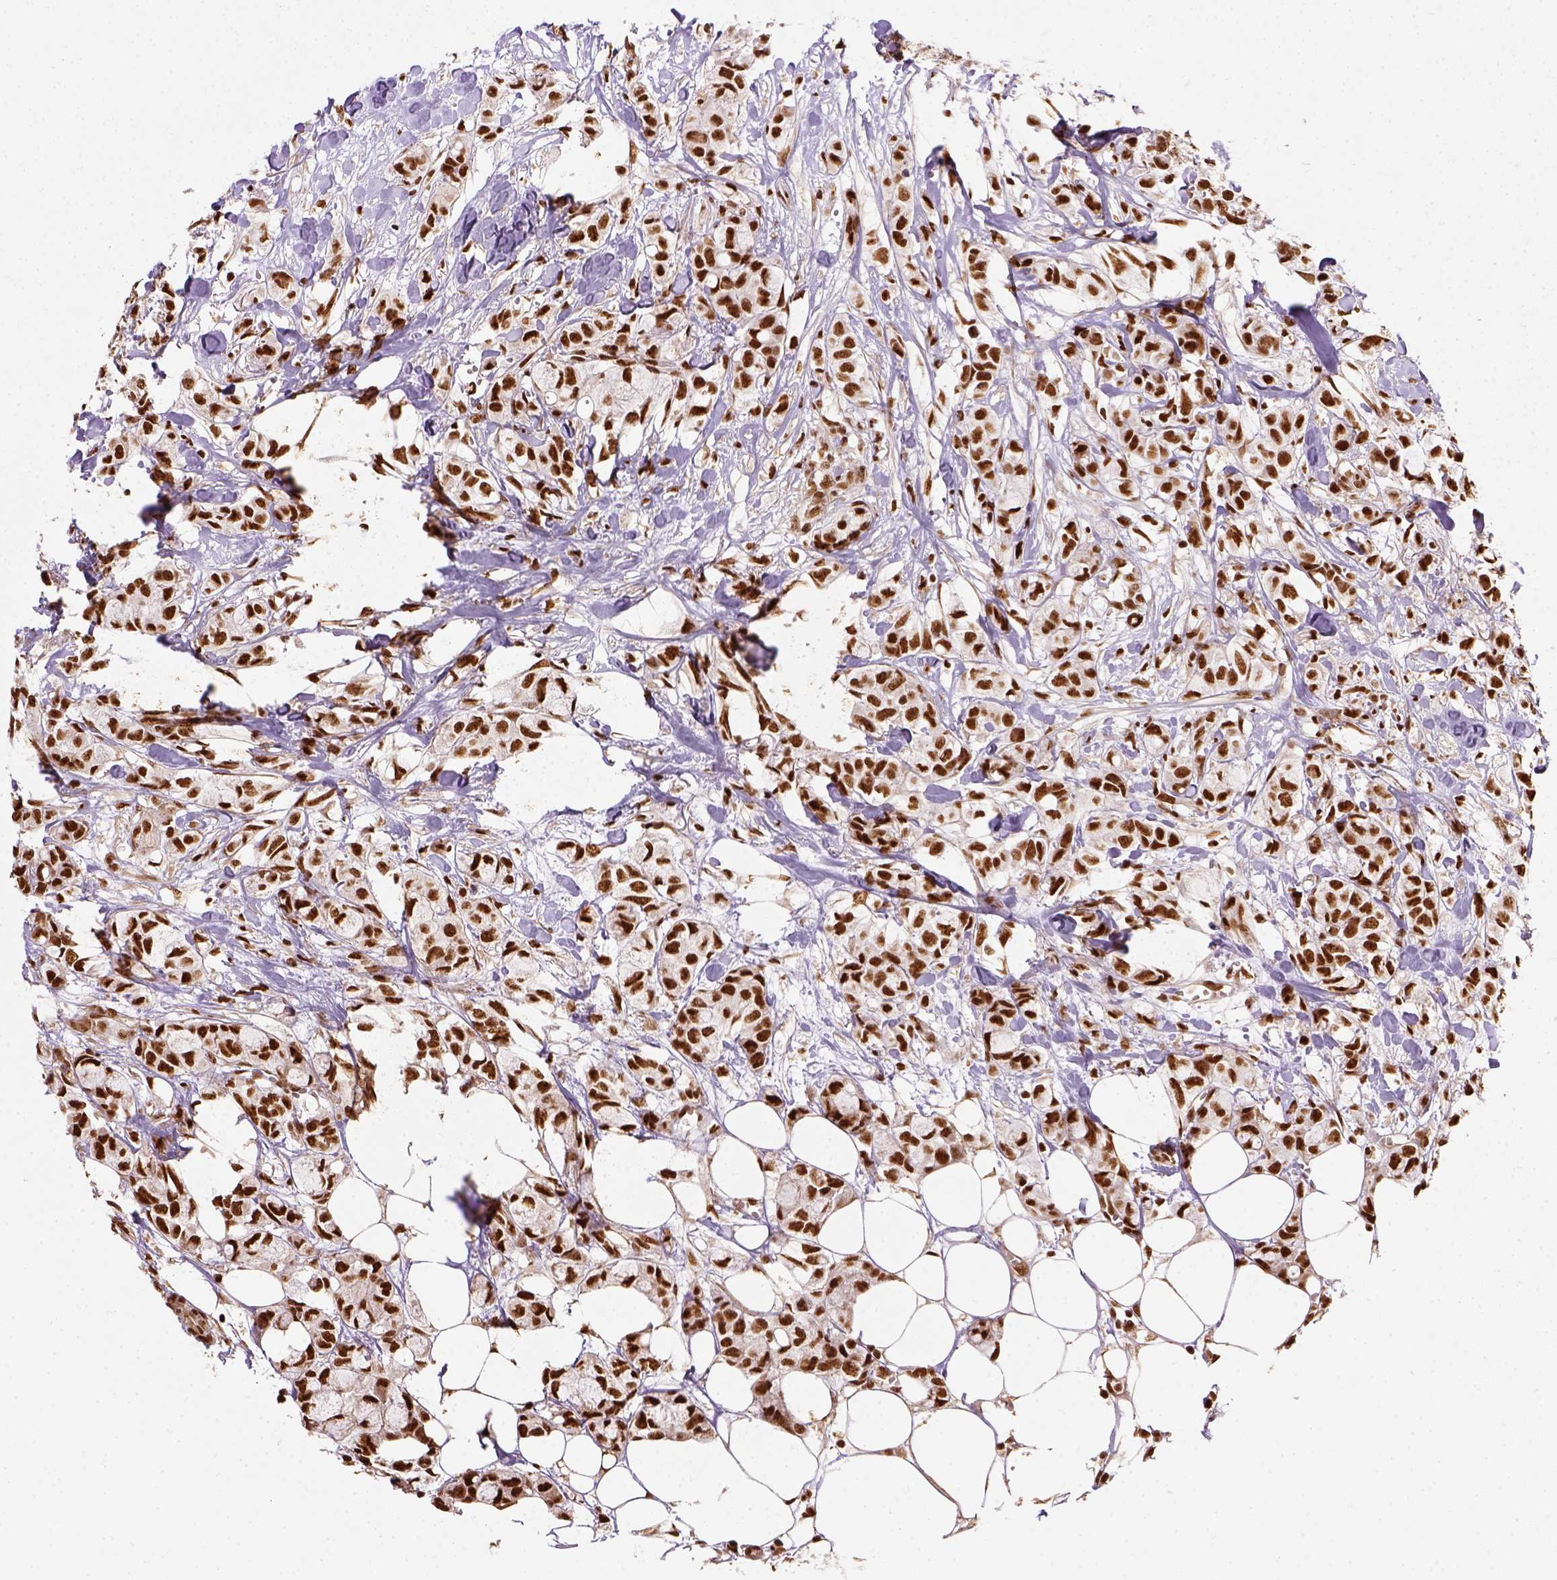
{"staining": {"intensity": "strong", "quantity": ">75%", "location": "nuclear"}, "tissue": "breast cancer", "cell_type": "Tumor cells", "image_type": "cancer", "snomed": [{"axis": "morphology", "description": "Duct carcinoma"}, {"axis": "topography", "description": "Breast"}], "caption": "Human breast cancer stained with a brown dye shows strong nuclear positive staining in about >75% of tumor cells.", "gene": "CCAR1", "patient": {"sex": "female", "age": 85}}